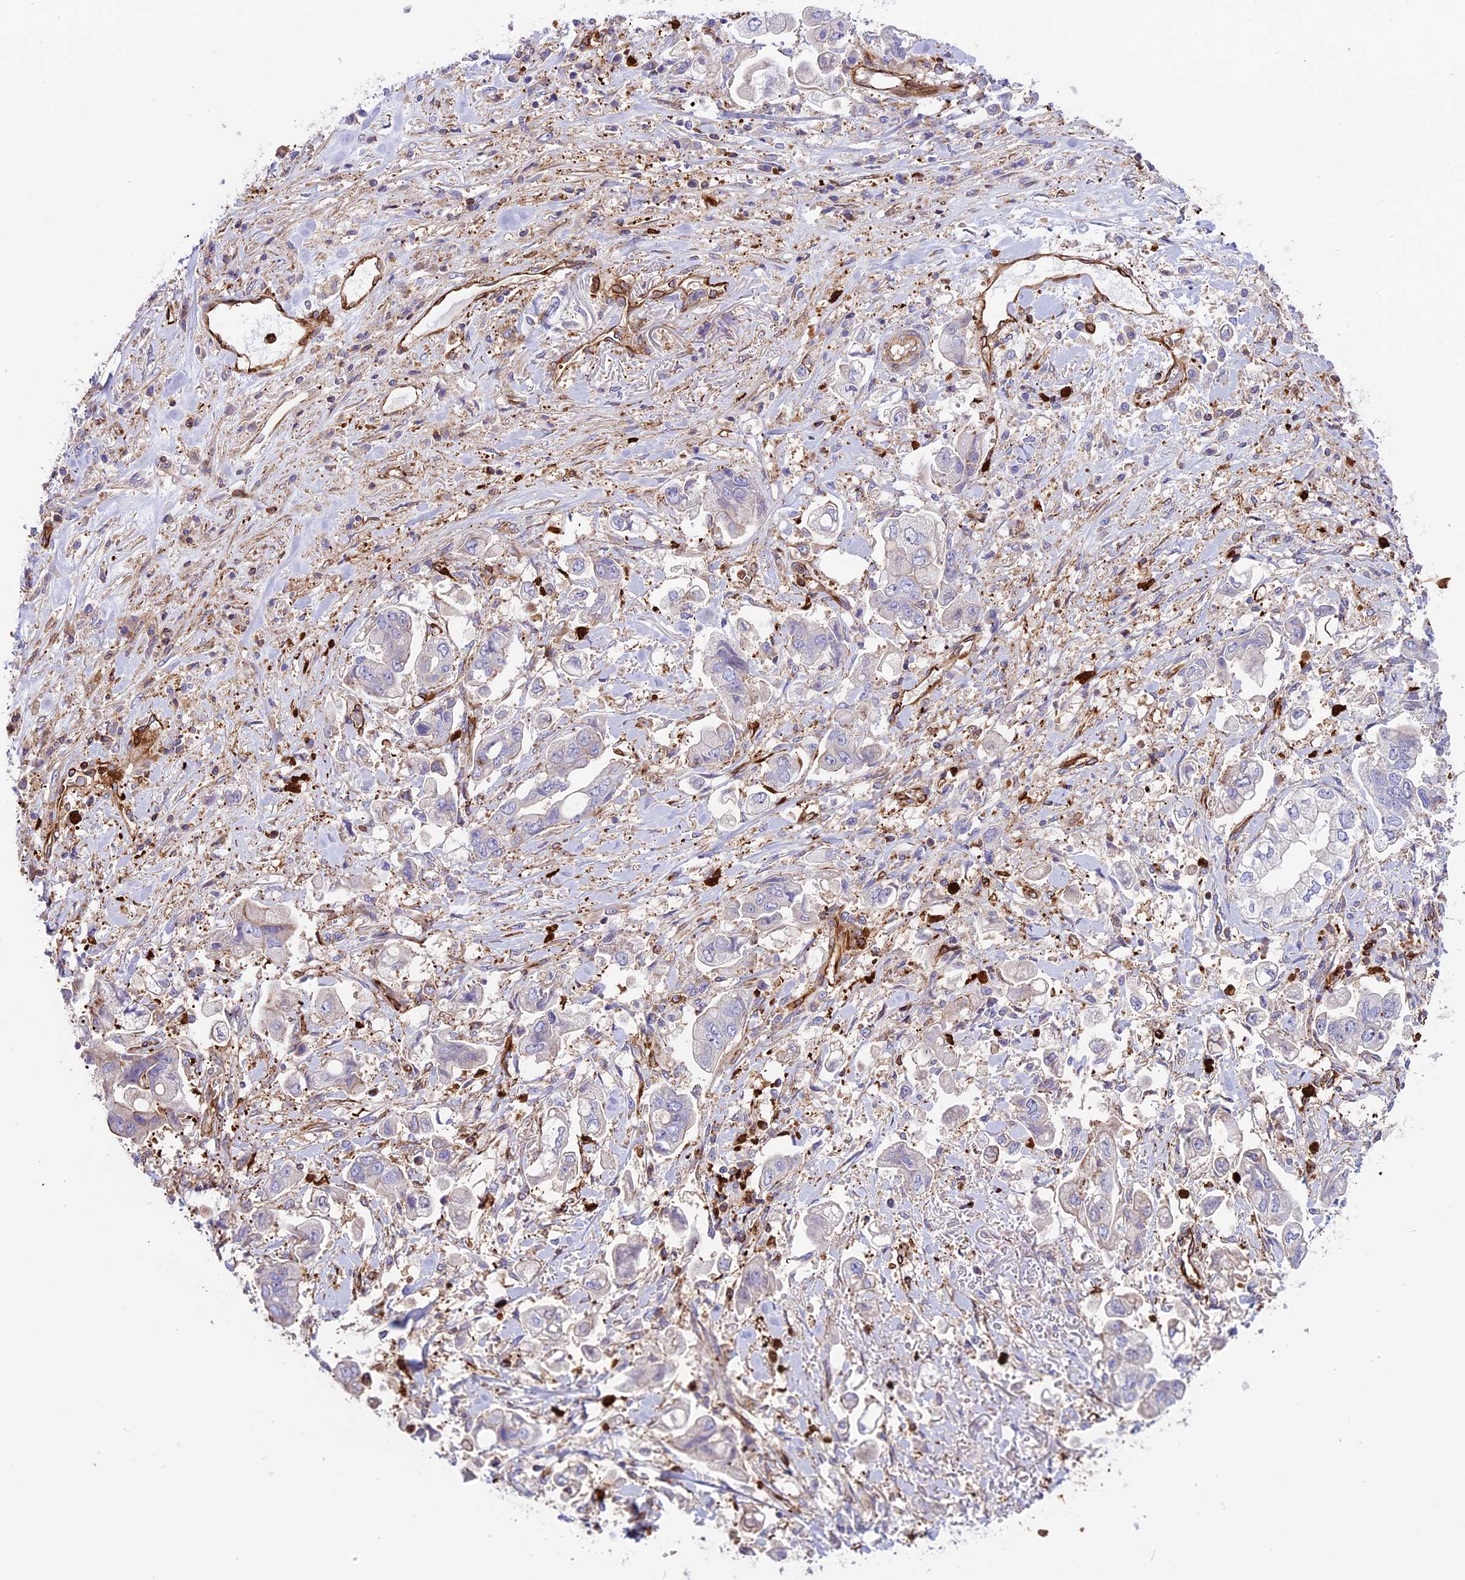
{"staining": {"intensity": "negative", "quantity": "none", "location": "none"}, "tissue": "stomach cancer", "cell_type": "Tumor cells", "image_type": "cancer", "snomed": [{"axis": "morphology", "description": "Adenocarcinoma, NOS"}, {"axis": "topography", "description": "Stomach"}], "caption": "Human stomach cancer stained for a protein using immunohistochemistry (IHC) shows no positivity in tumor cells.", "gene": "CD99L2", "patient": {"sex": "male", "age": 62}}